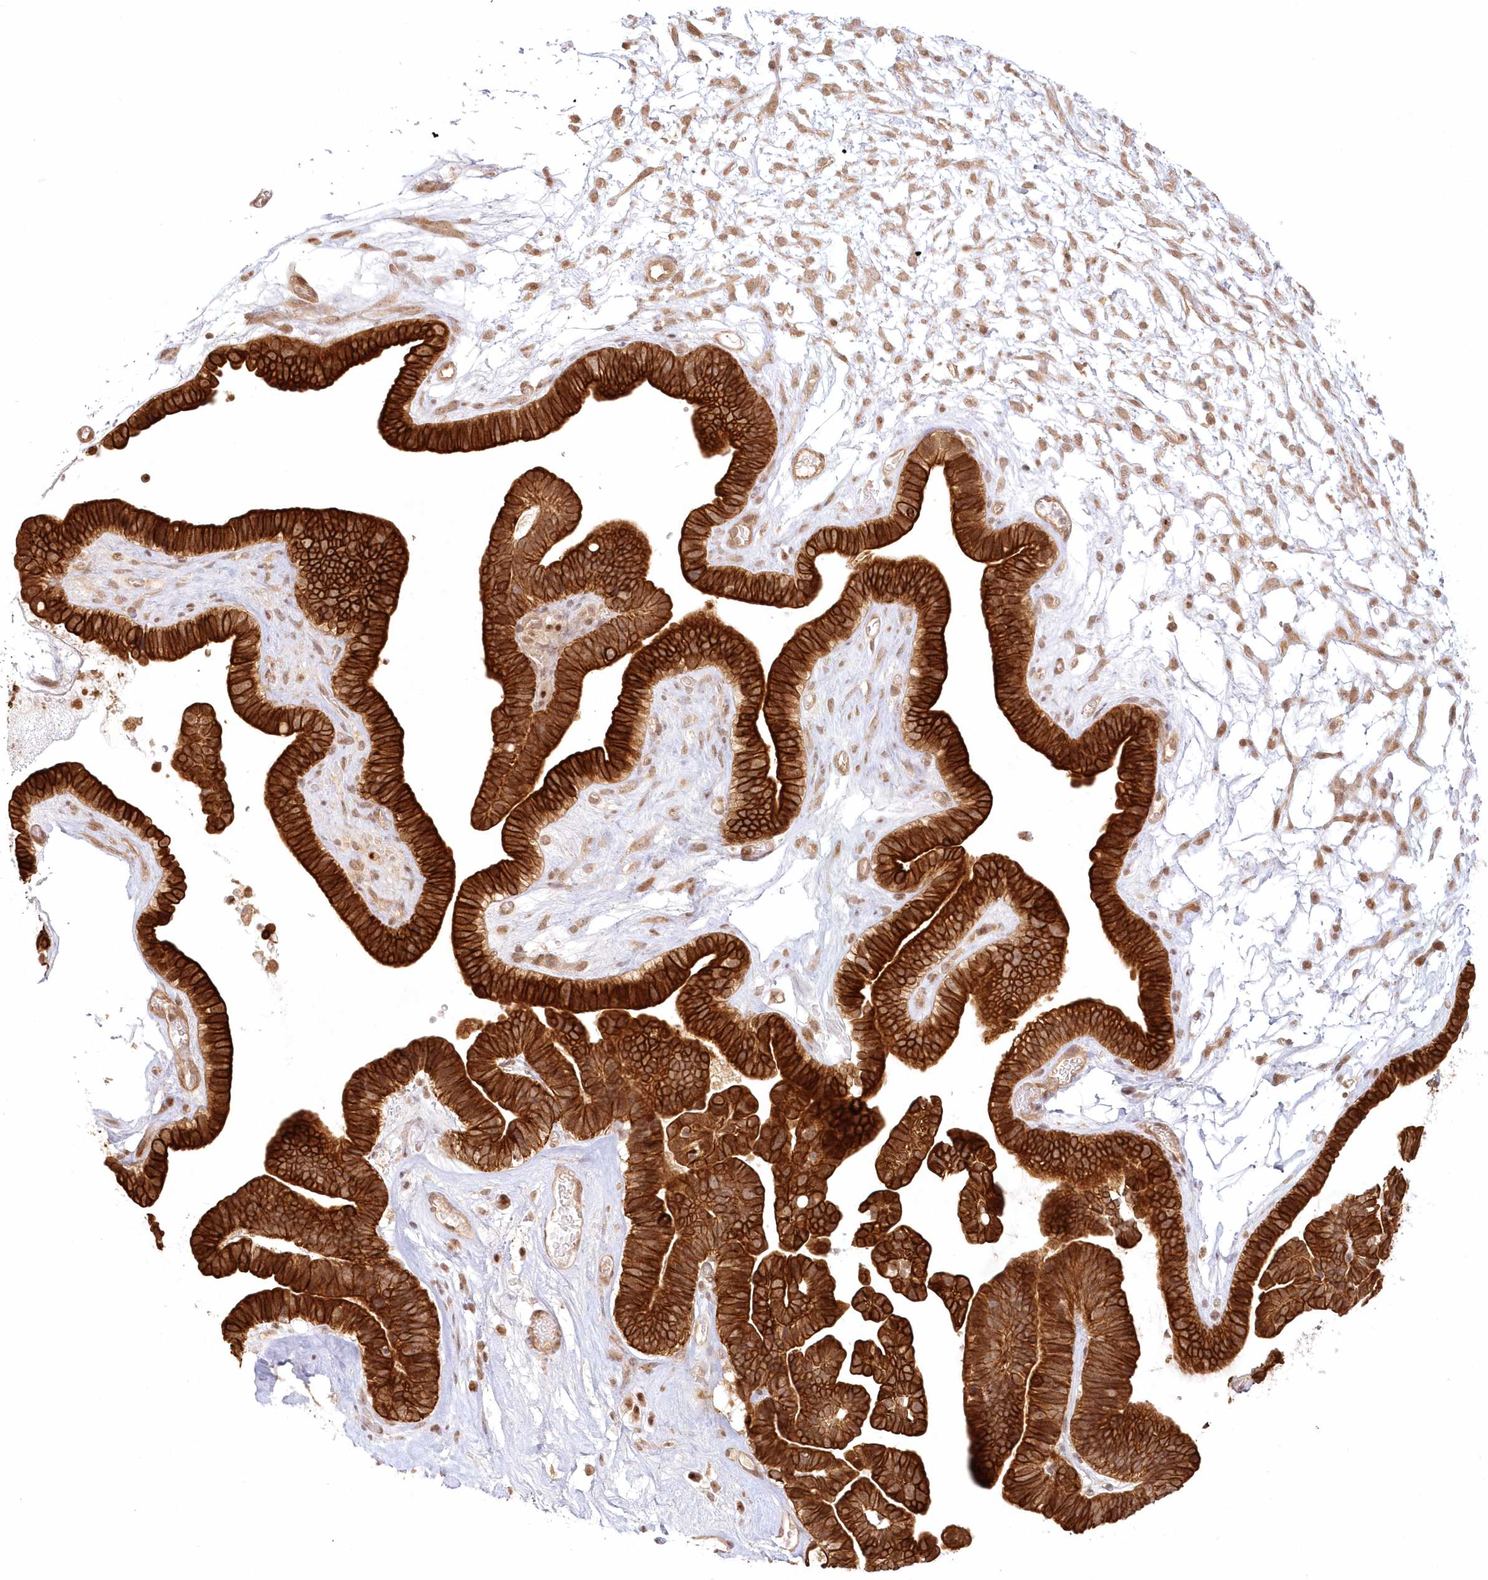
{"staining": {"intensity": "strong", "quantity": ">75%", "location": "cytoplasmic/membranous"}, "tissue": "ovarian cancer", "cell_type": "Tumor cells", "image_type": "cancer", "snomed": [{"axis": "morphology", "description": "Cystadenocarcinoma, serous, NOS"}, {"axis": "topography", "description": "Ovary"}], "caption": "Protein staining by IHC reveals strong cytoplasmic/membranous expression in about >75% of tumor cells in ovarian serous cystadenocarcinoma.", "gene": "KIAA0232", "patient": {"sex": "female", "age": 56}}